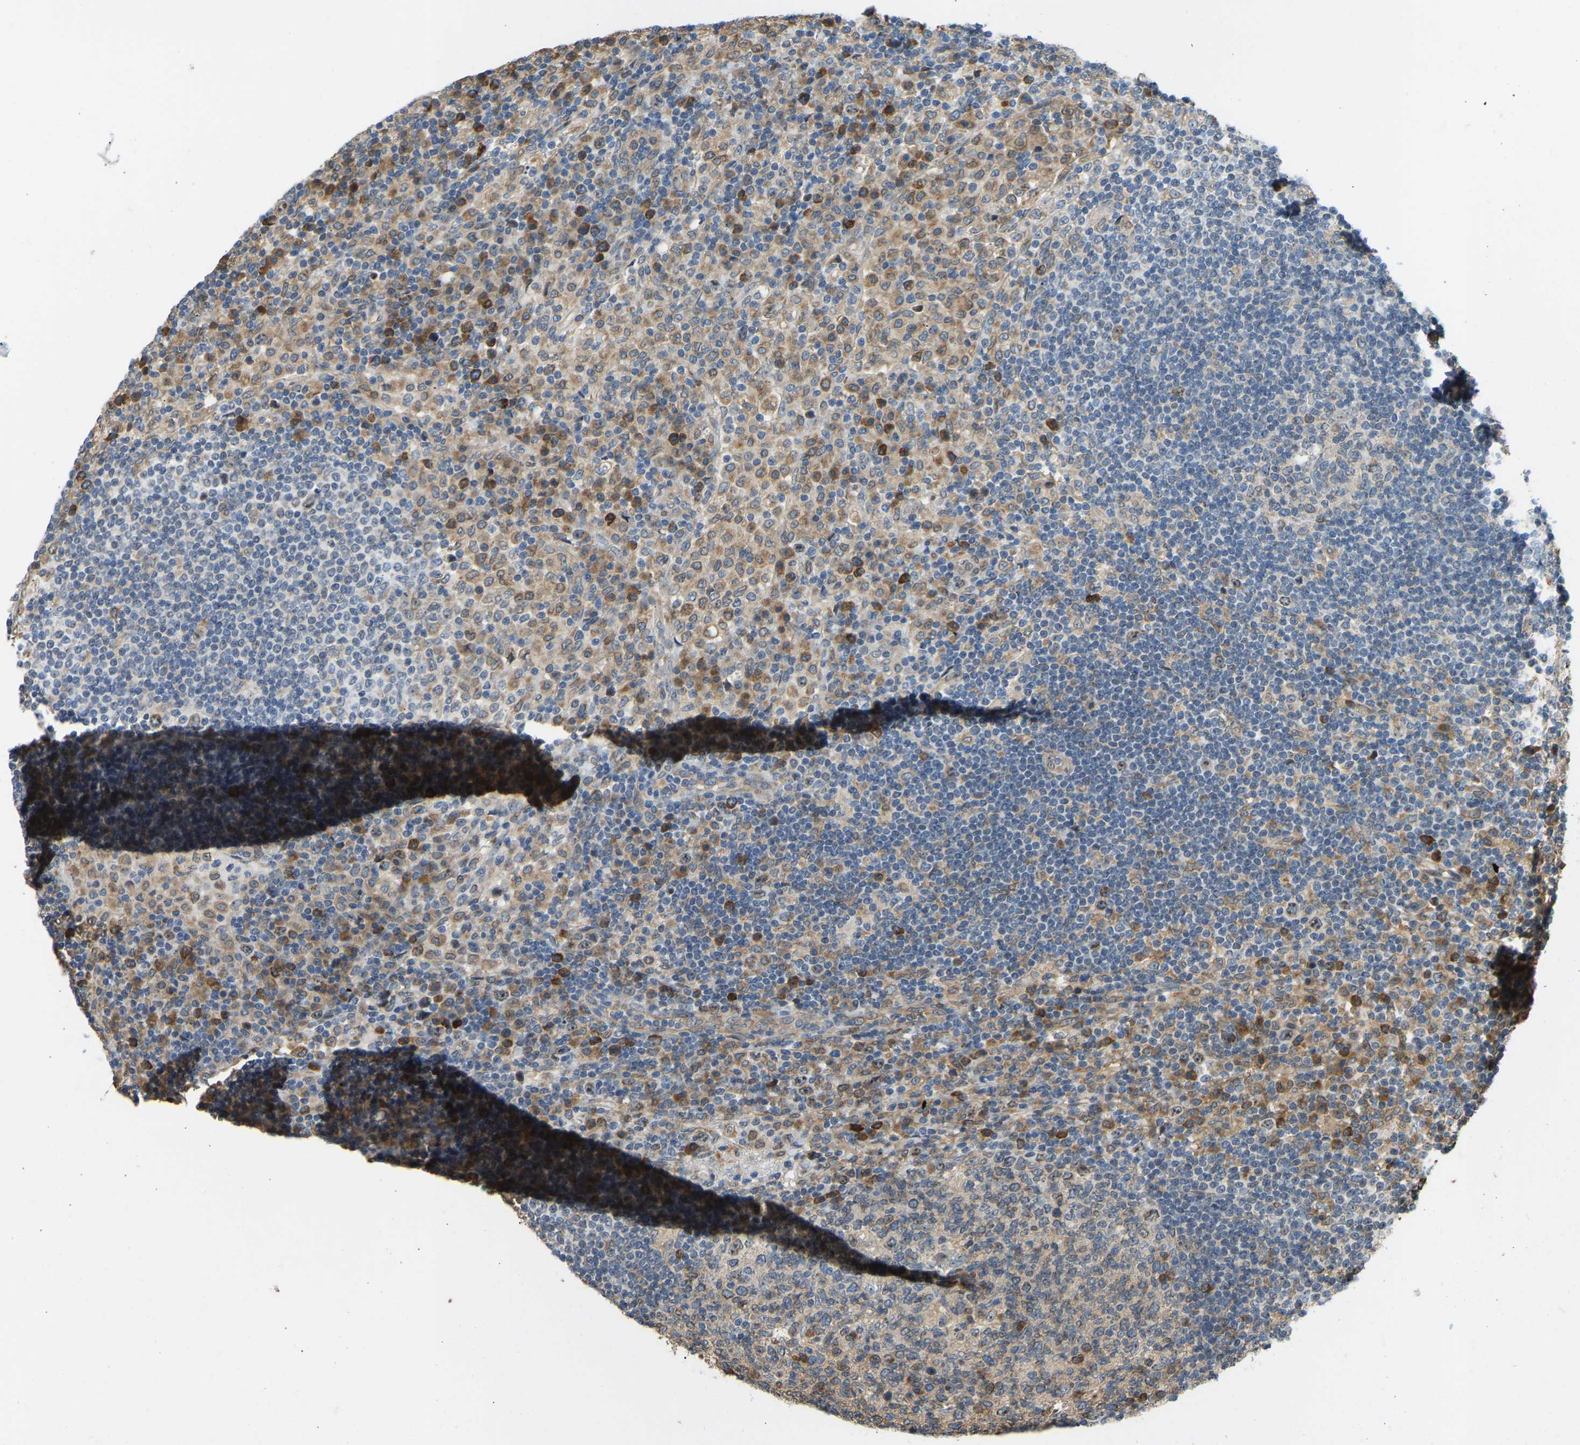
{"staining": {"intensity": "weak", "quantity": "<25%", "location": "cytoplasmic/membranous"}, "tissue": "lymph node", "cell_type": "Germinal center cells", "image_type": "normal", "snomed": [{"axis": "morphology", "description": "Normal tissue, NOS"}, {"axis": "topography", "description": "Lymph node"}], "caption": "DAB immunohistochemical staining of normal human lymph node demonstrates no significant positivity in germinal center cells.", "gene": "OS9", "patient": {"sex": "female", "age": 53}}